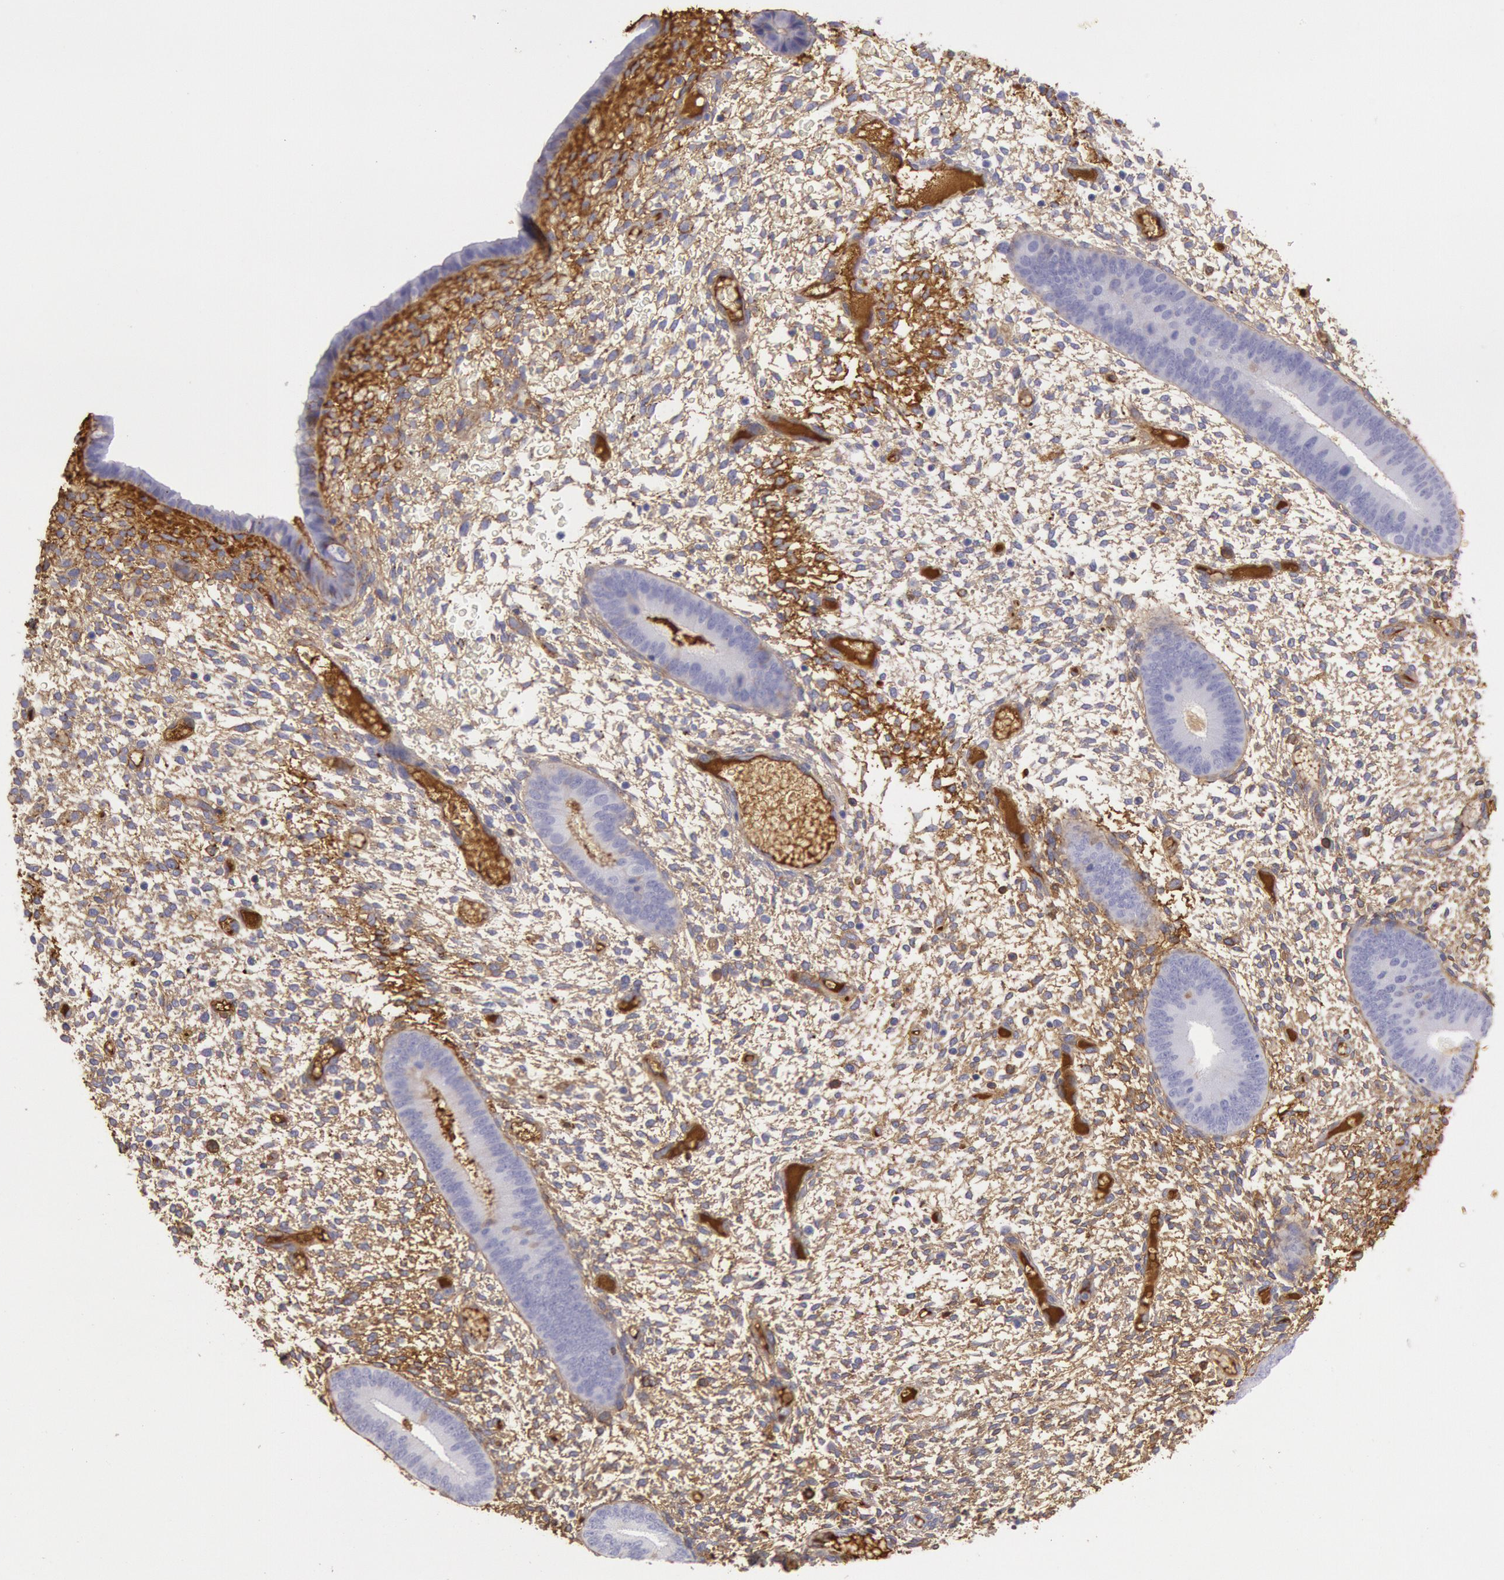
{"staining": {"intensity": "moderate", "quantity": ">75%", "location": "cytoplasmic/membranous"}, "tissue": "endometrium", "cell_type": "Cells in endometrial stroma", "image_type": "normal", "snomed": [{"axis": "morphology", "description": "Normal tissue, NOS"}, {"axis": "topography", "description": "Endometrium"}], "caption": "Protein analysis of benign endometrium exhibits moderate cytoplasmic/membranous staining in about >75% of cells in endometrial stroma.", "gene": "IGHG1", "patient": {"sex": "female", "age": 42}}